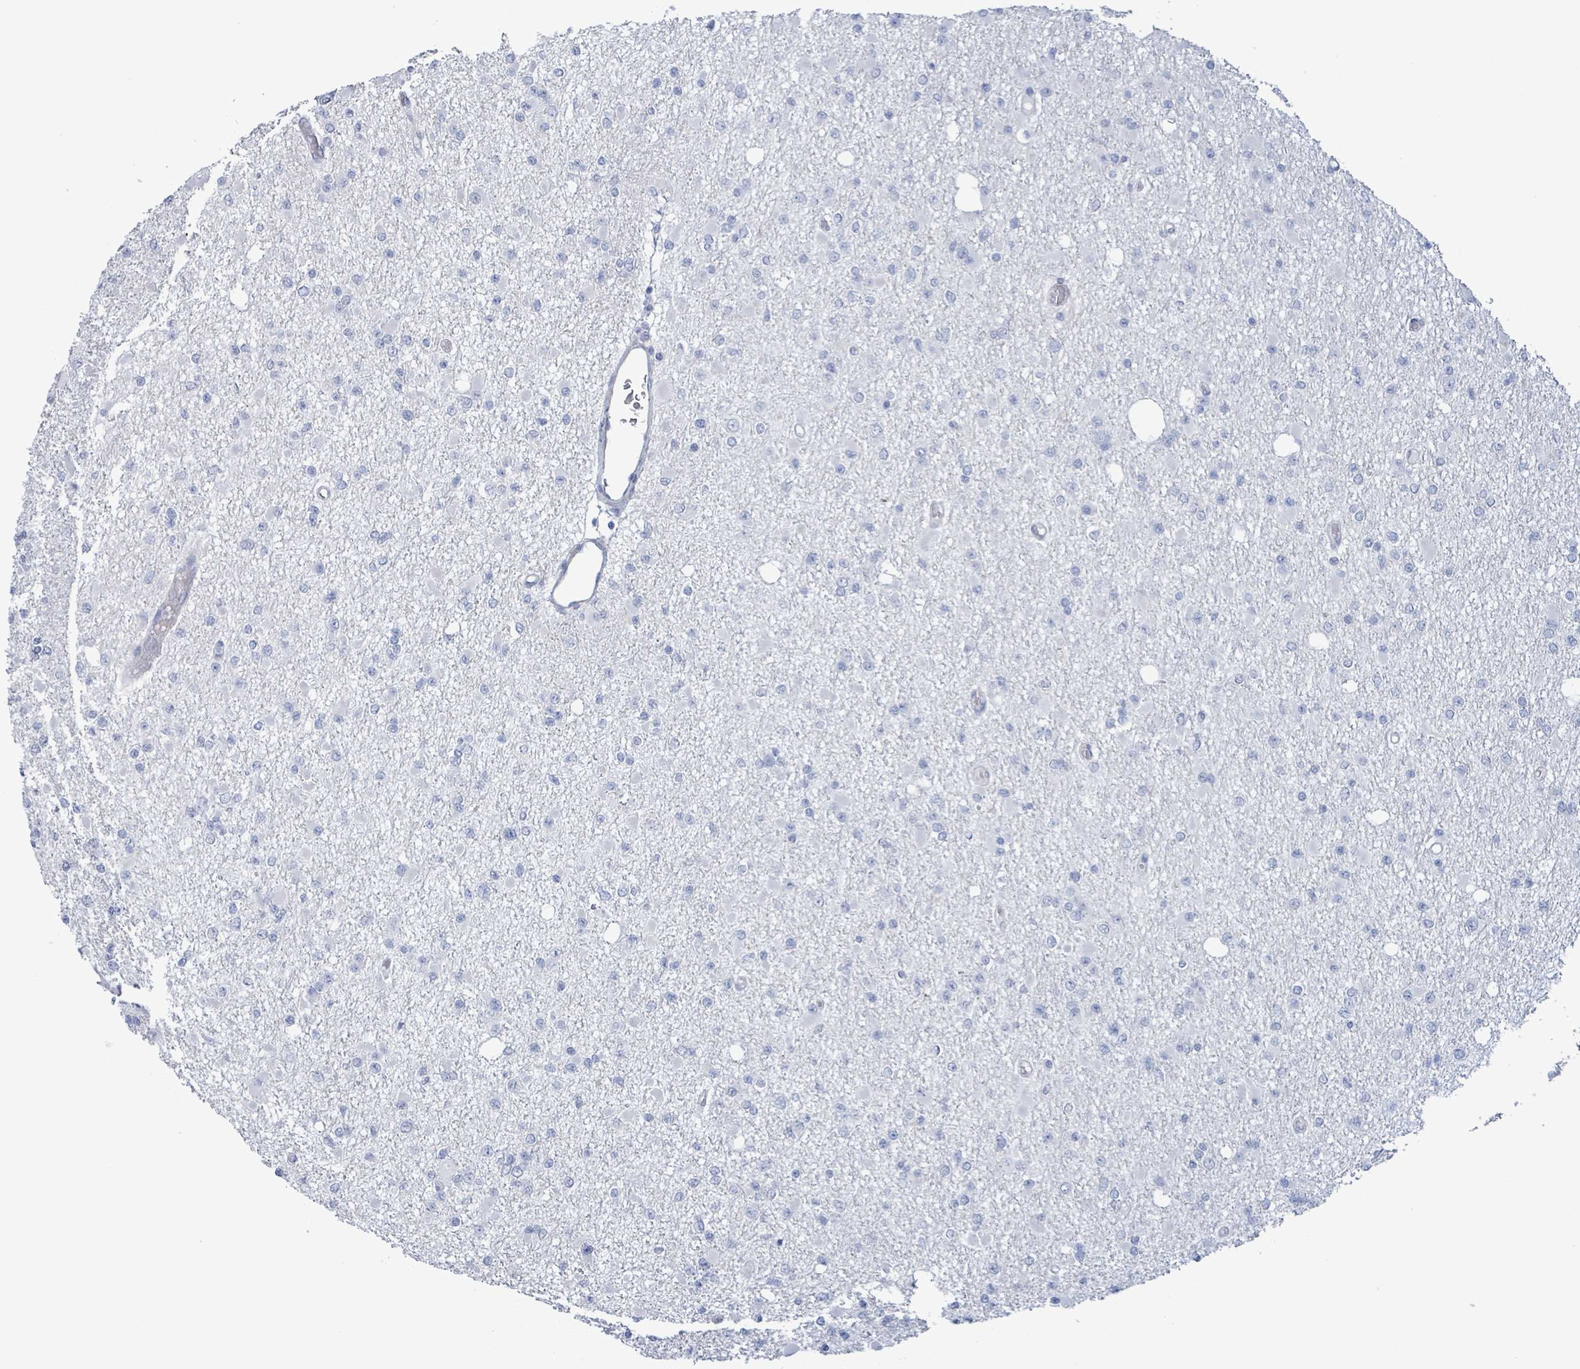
{"staining": {"intensity": "negative", "quantity": "none", "location": "none"}, "tissue": "glioma", "cell_type": "Tumor cells", "image_type": "cancer", "snomed": [{"axis": "morphology", "description": "Glioma, malignant, Low grade"}, {"axis": "topography", "description": "Brain"}], "caption": "Tumor cells are negative for brown protein staining in glioma.", "gene": "PKLR", "patient": {"sex": "female", "age": 22}}